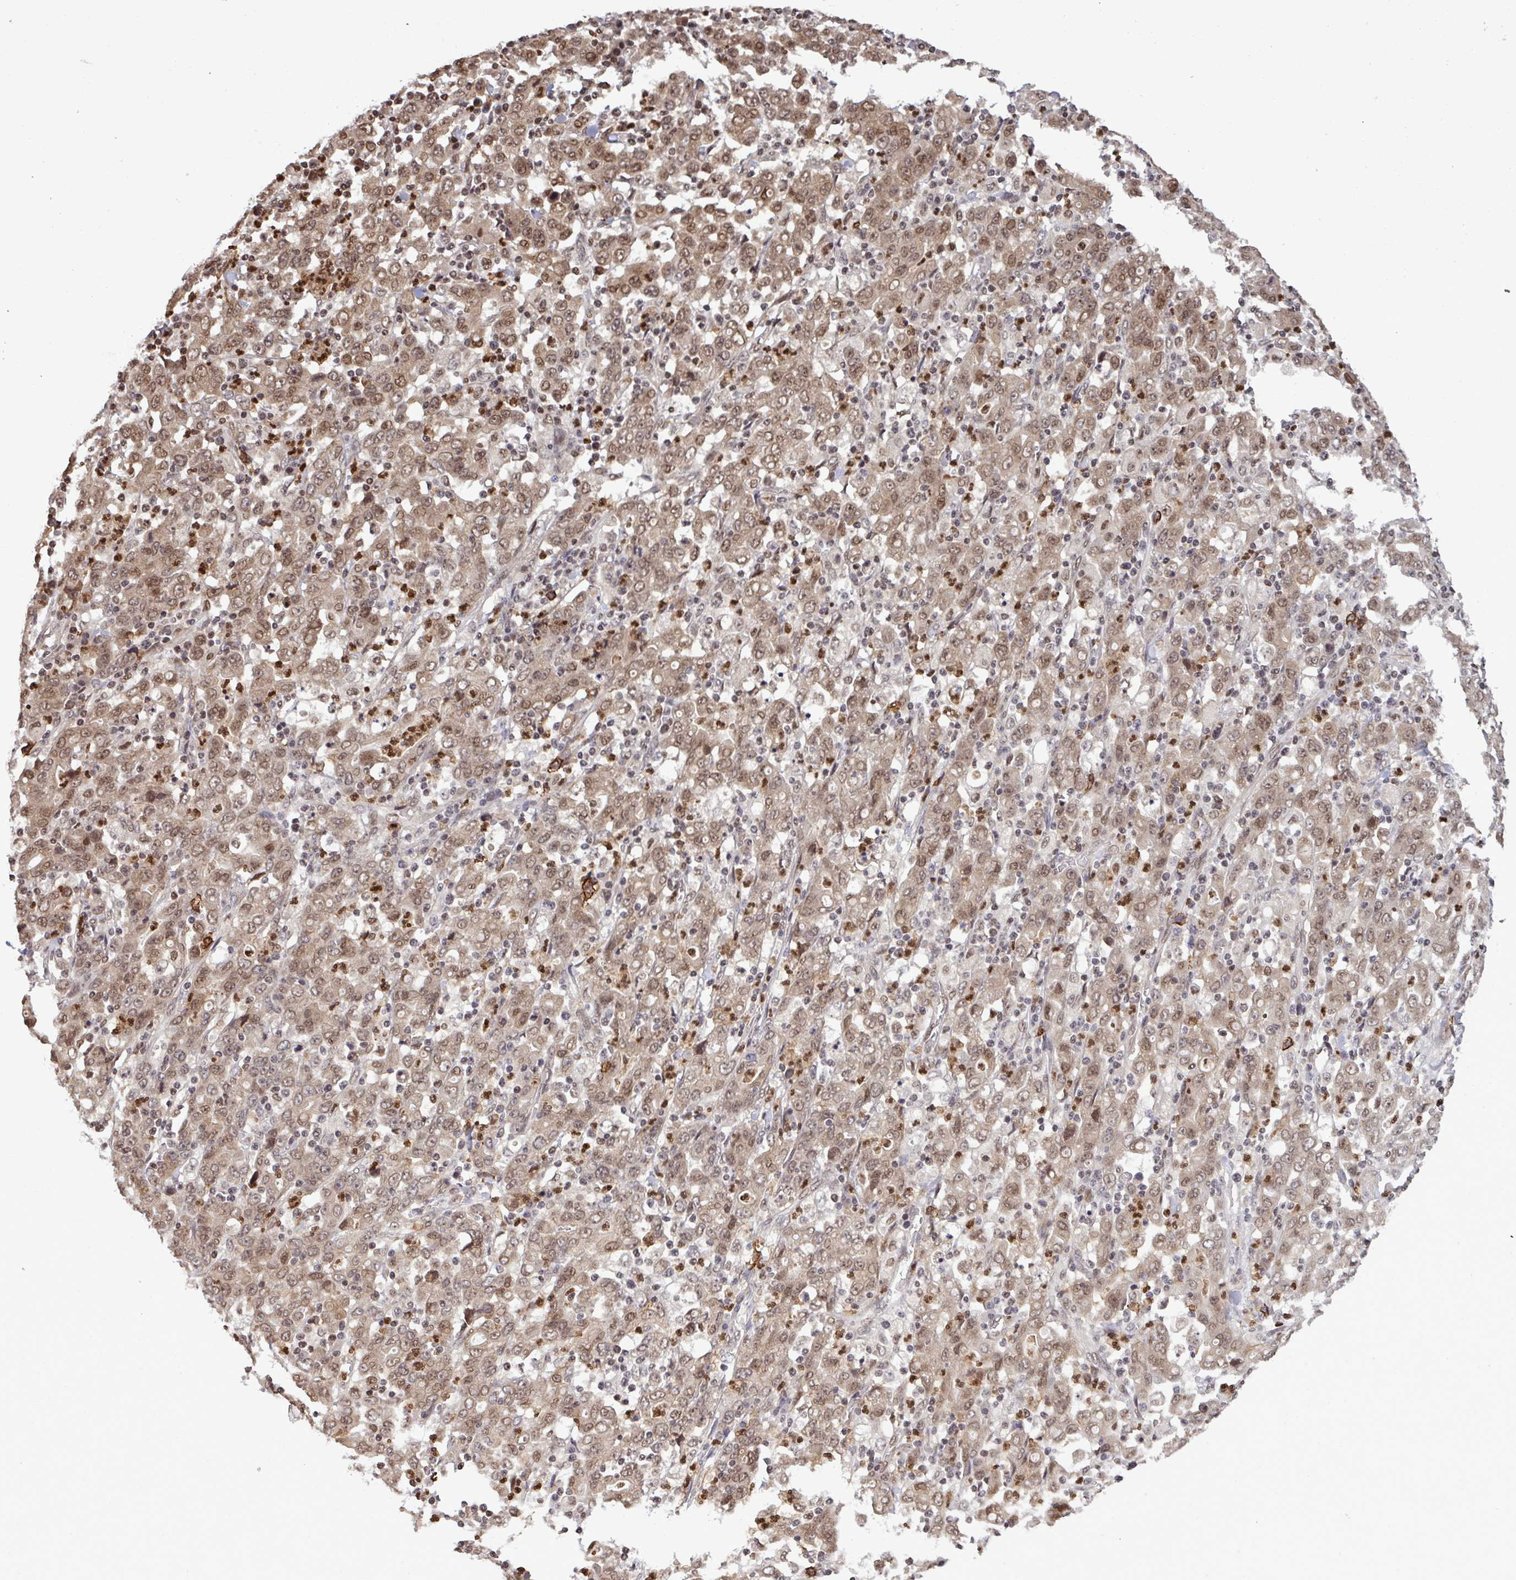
{"staining": {"intensity": "moderate", "quantity": ">75%", "location": "nuclear"}, "tissue": "stomach cancer", "cell_type": "Tumor cells", "image_type": "cancer", "snomed": [{"axis": "morphology", "description": "Adenocarcinoma, NOS"}, {"axis": "topography", "description": "Stomach, upper"}], "caption": "Protein staining of stomach adenocarcinoma tissue reveals moderate nuclear expression in about >75% of tumor cells.", "gene": "UXT", "patient": {"sex": "male", "age": 69}}